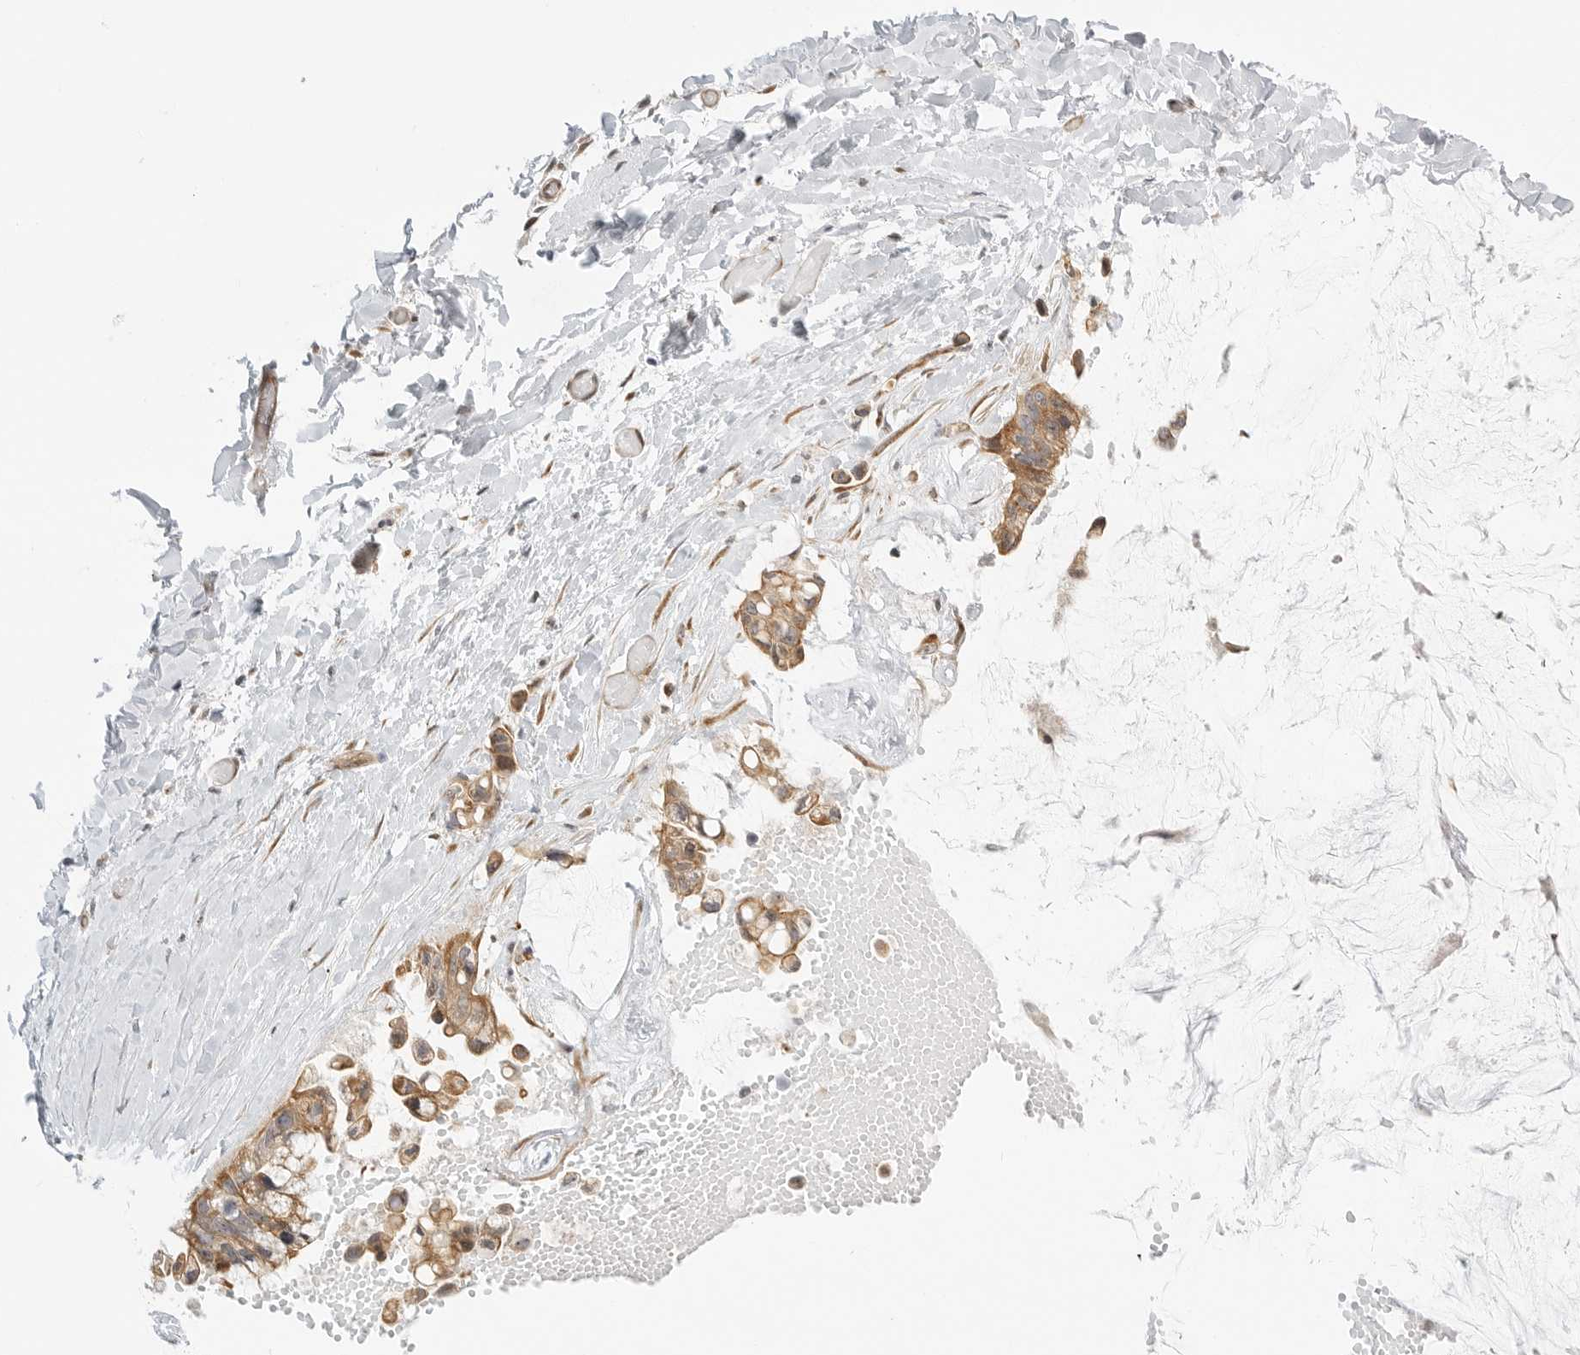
{"staining": {"intensity": "moderate", "quantity": ">75%", "location": "cytoplasmic/membranous"}, "tissue": "ovarian cancer", "cell_type": "Tumor cells", "image_type": "cancer", "snomed": [{"axis": "morphology", "description": "Cystadenocarcinoma, mucinous, NOS"}, {"axis": "topography", "description": "Ovary"}], "caption": "The immunohistochemical stain highlights moderate cytoplasmic/membranous positivity in tumor cells of ovarian cancer tissue.", "gene": "DSCC1", "patient": {"sex": "female", "age": 39}}